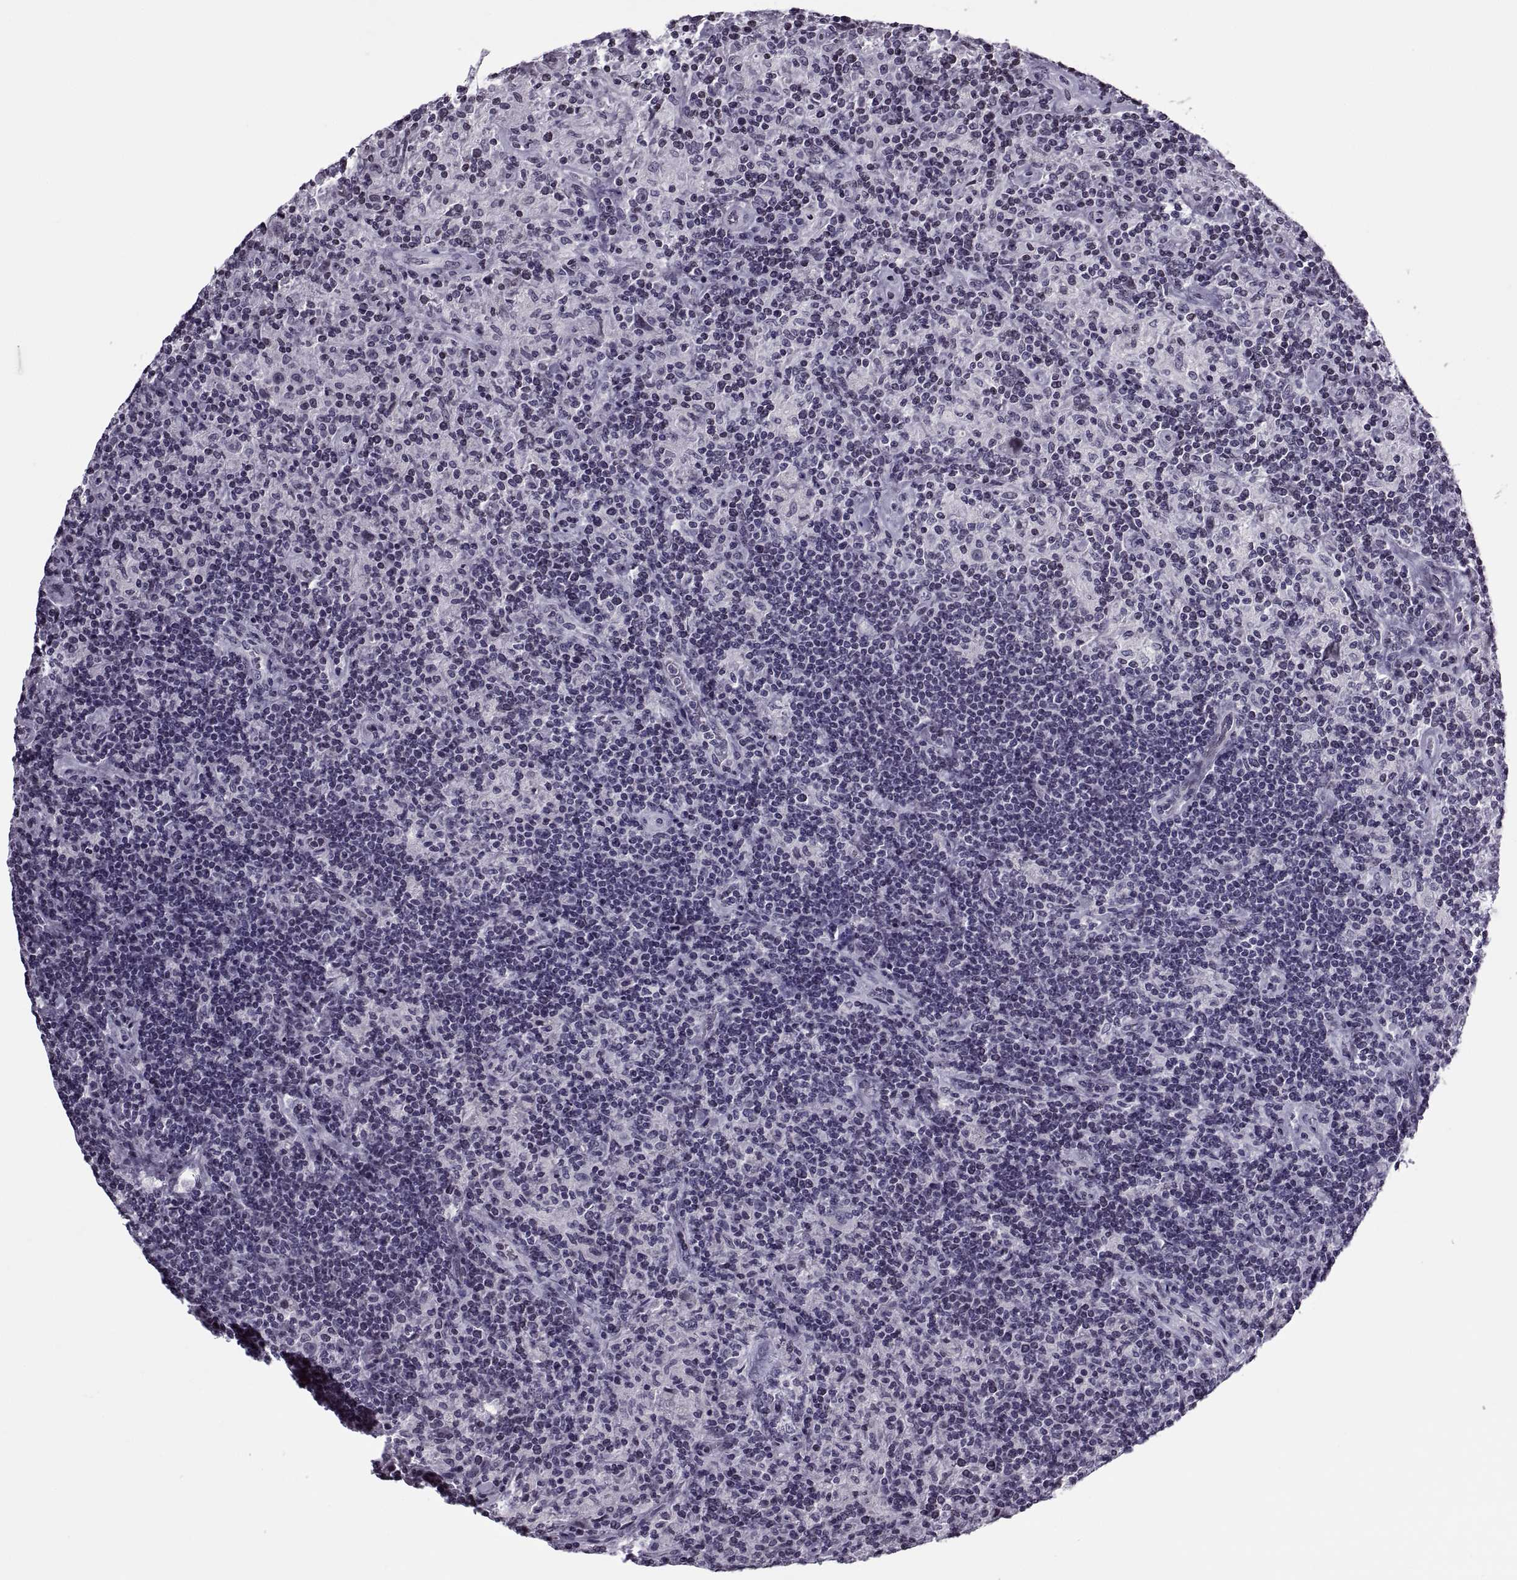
{"staining": {"intensity": "negative", "quantity": "none", "location": "none"}, "tissue": "lymphoma", "cell_type": "Tumor cells", "image_type": "cancer", "snomed": [{"axis": "morphology", "description": "Hodgkin's disease, NOS"}, {"axis": "topography", "description": "Lymph node"}], "caption": "Lymphoma stained for a protein using immunohistochemistry (IHC) reveals no staining tumor cells.", "gene": "H1-8", "patient": {"sex": "male", "age": 70}}